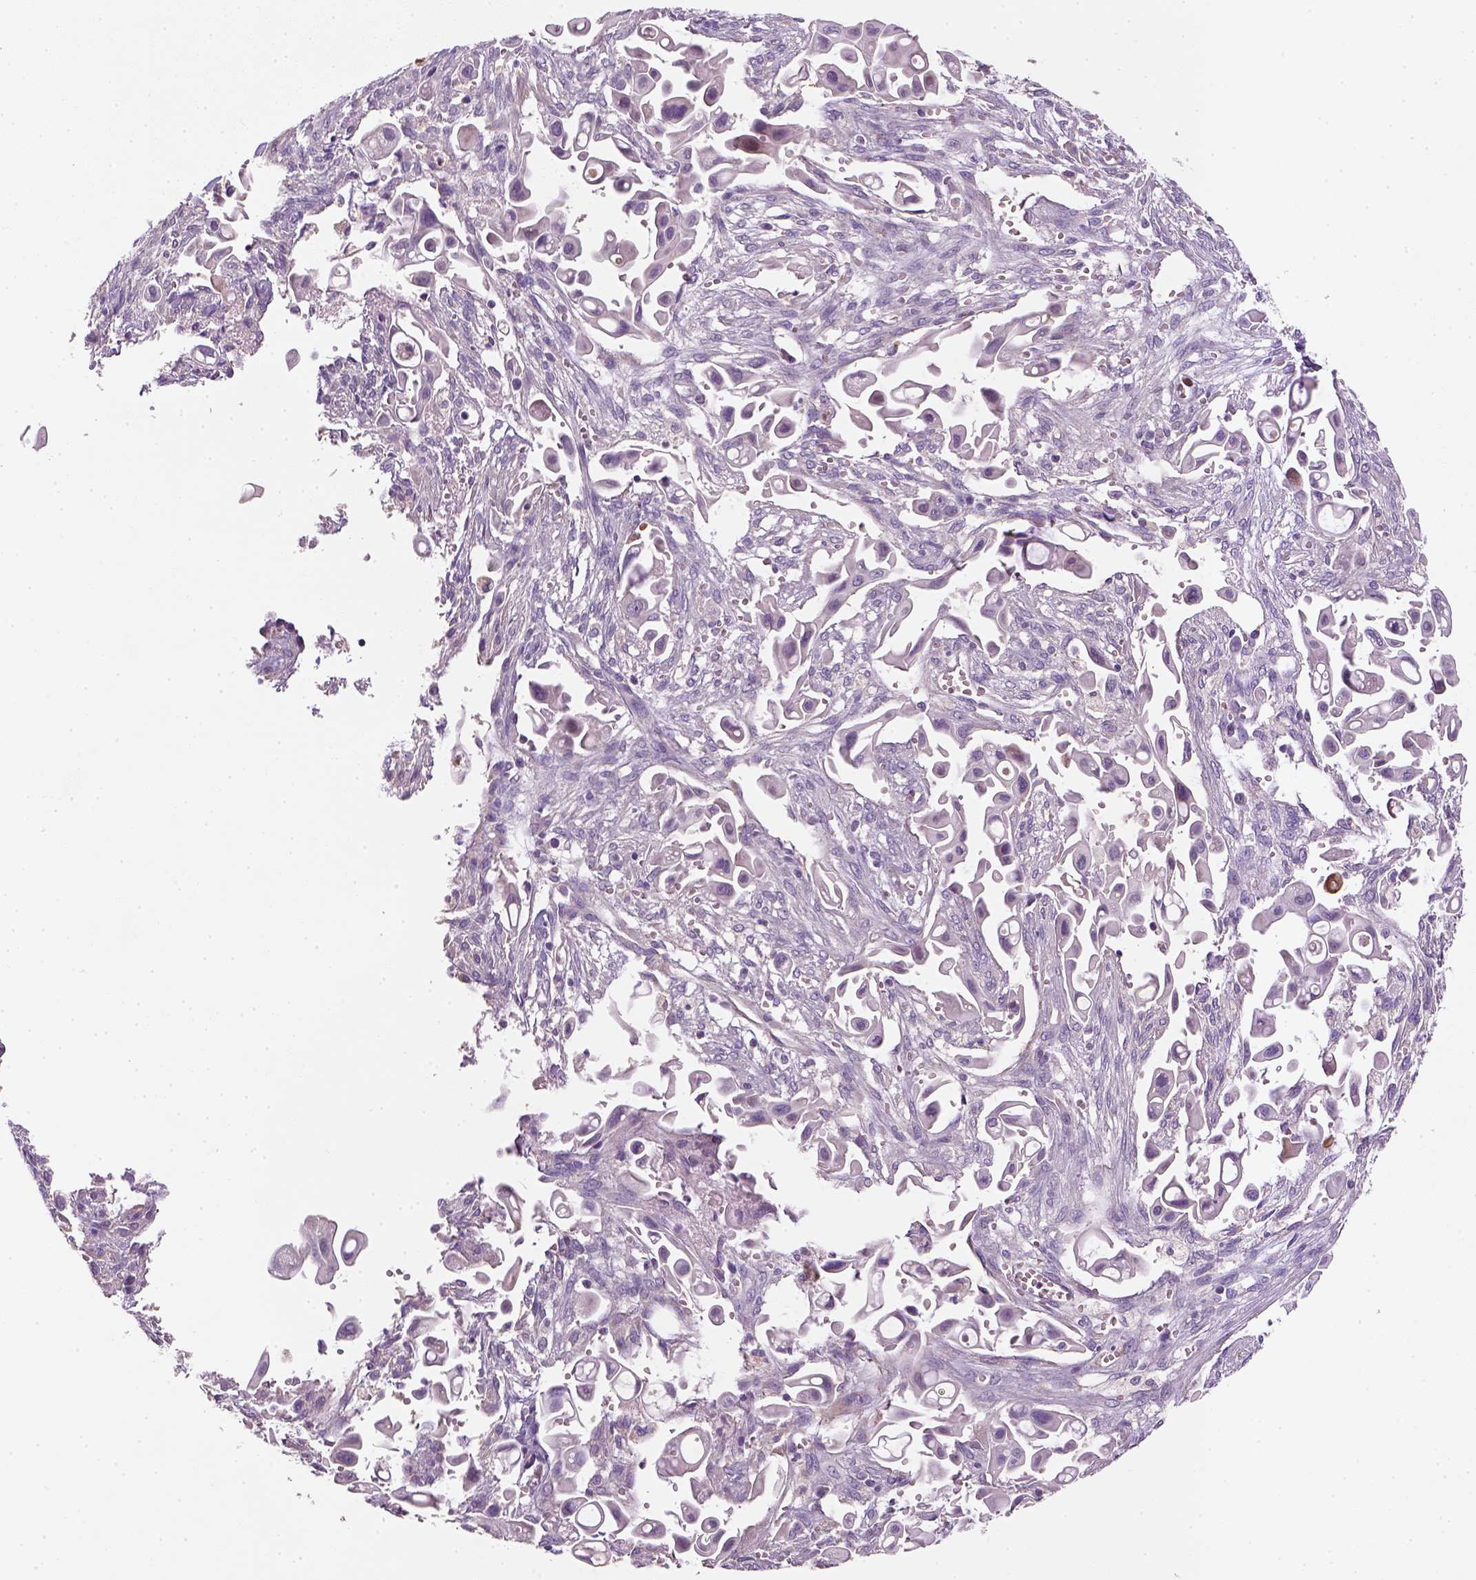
{"staining": {"intensity": "negative", "quantity": "none", "location": "none"}, "tissue": "pancreatic cancer", "cell_type": "Tumor cells", "image_type": "cancer", "snomed": [{"axis": "morphology", "description": "Adenocarcinoma, NOS"}, {"axis": "topography", "description": "Pancreas"}], "caption": "Immunohistochemistry (IHC) histopathology image of human adenocarcinoma (pancreatic) stained for a protein (brown), which displays no positivity in tumor cells. (Immunohistochemistry, brightfield microscopy, high magnification).", "gene": "NUDT6", "patient": {"sex": "male", "age": 50}}